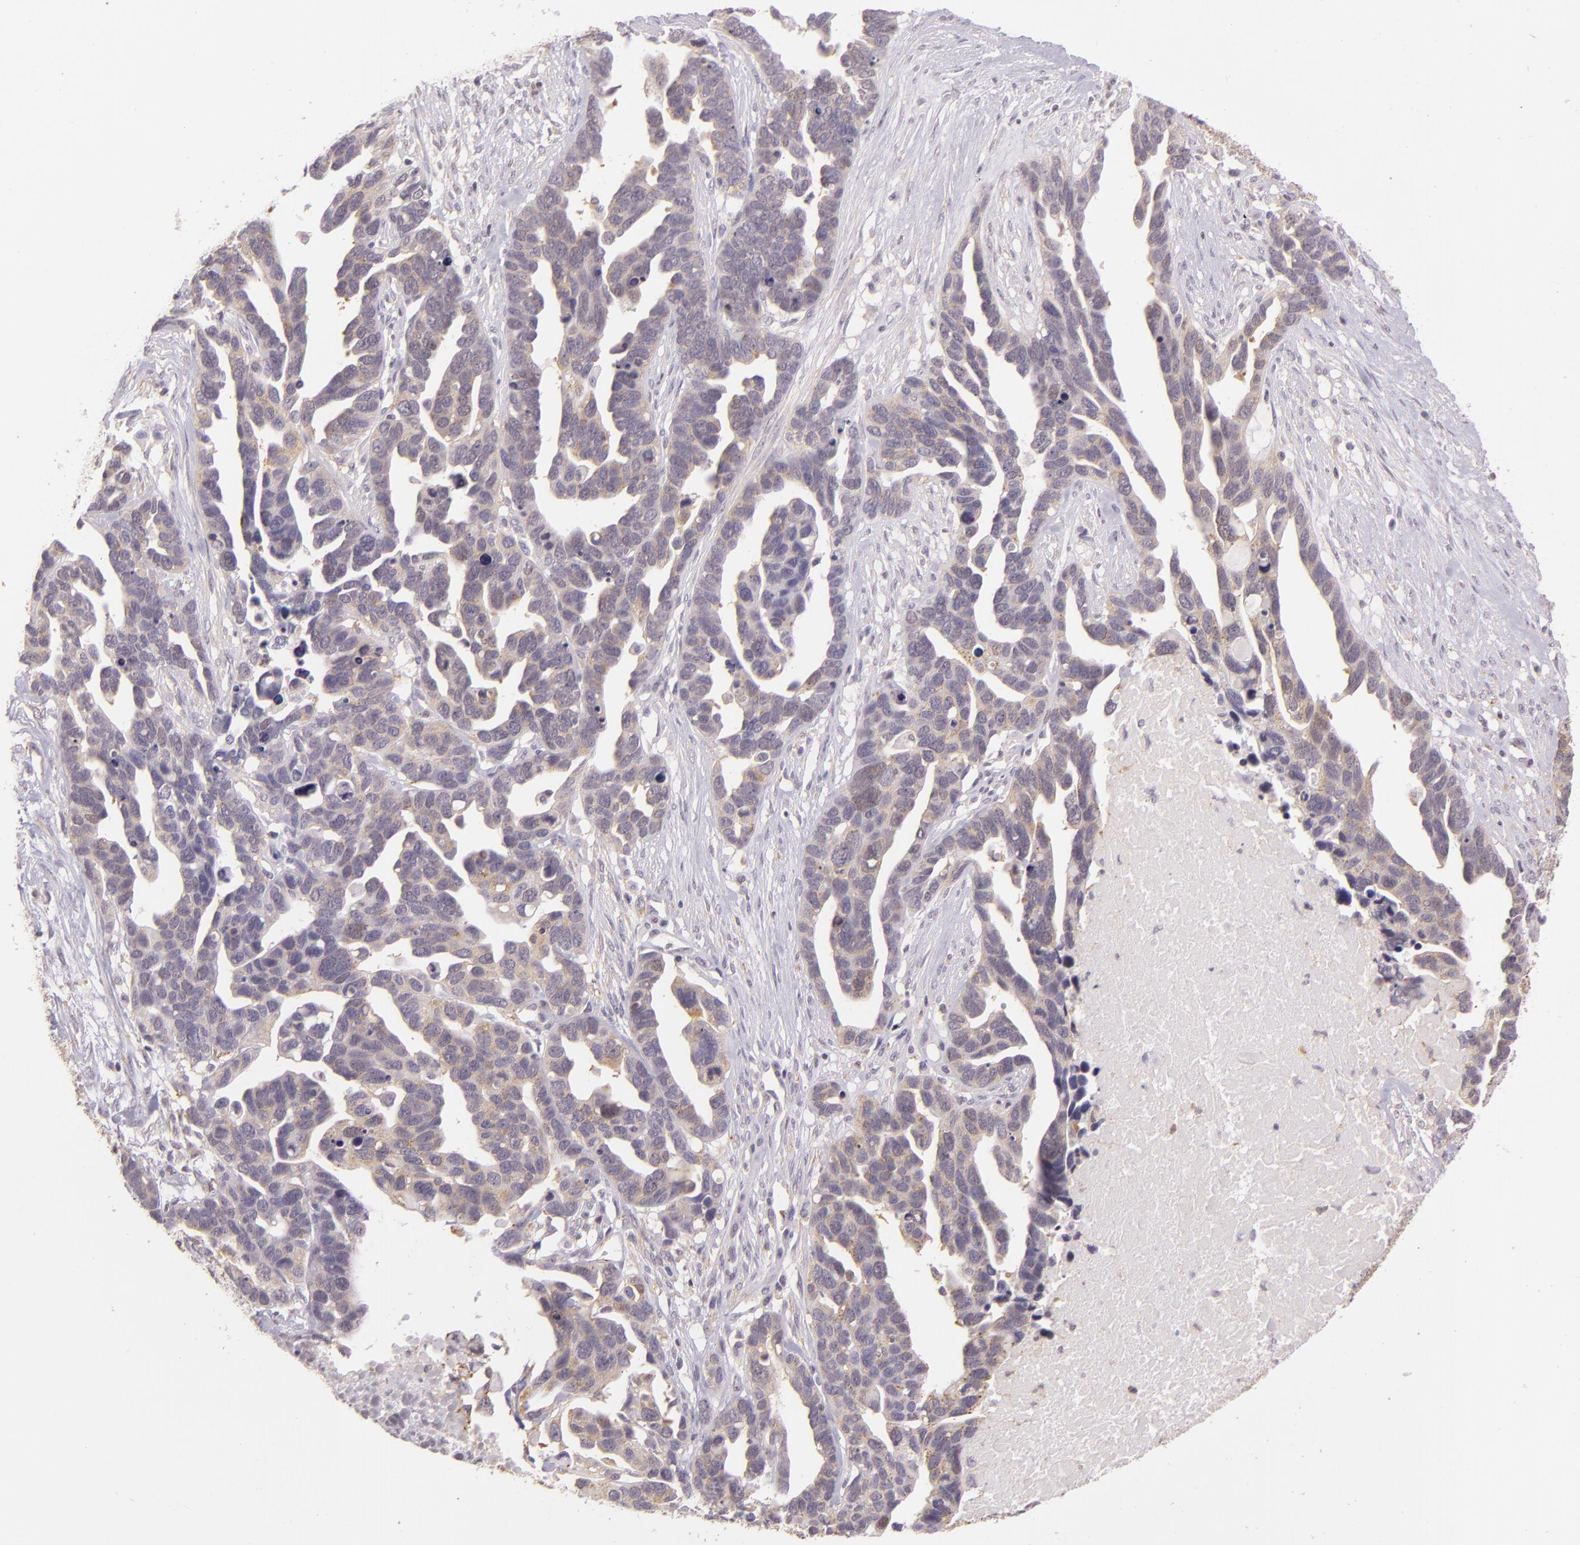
{"staining": {"intensity": "weak", "quantity": "<25%", "location": "cytoplasmic/membranous"}, "tissue": "ovarian cancer", "cell_type": "Tumor cells", "image_type": "cancer", "snomed": [{"axis": "morphology", "description": "Cystadenocarcinoma, serous, NOS"}, {"axis": "topography", "description": "Ovary"}], "caption": "An immunohistochemistry image of serous cystadenocarcinoma (ovarian) is shown. There is no staining in tumor cells of serous cystadenocarcinoma (ovarian).", "gene": "IMPDH1", "patient": {"sex": "female", "age": 54}}